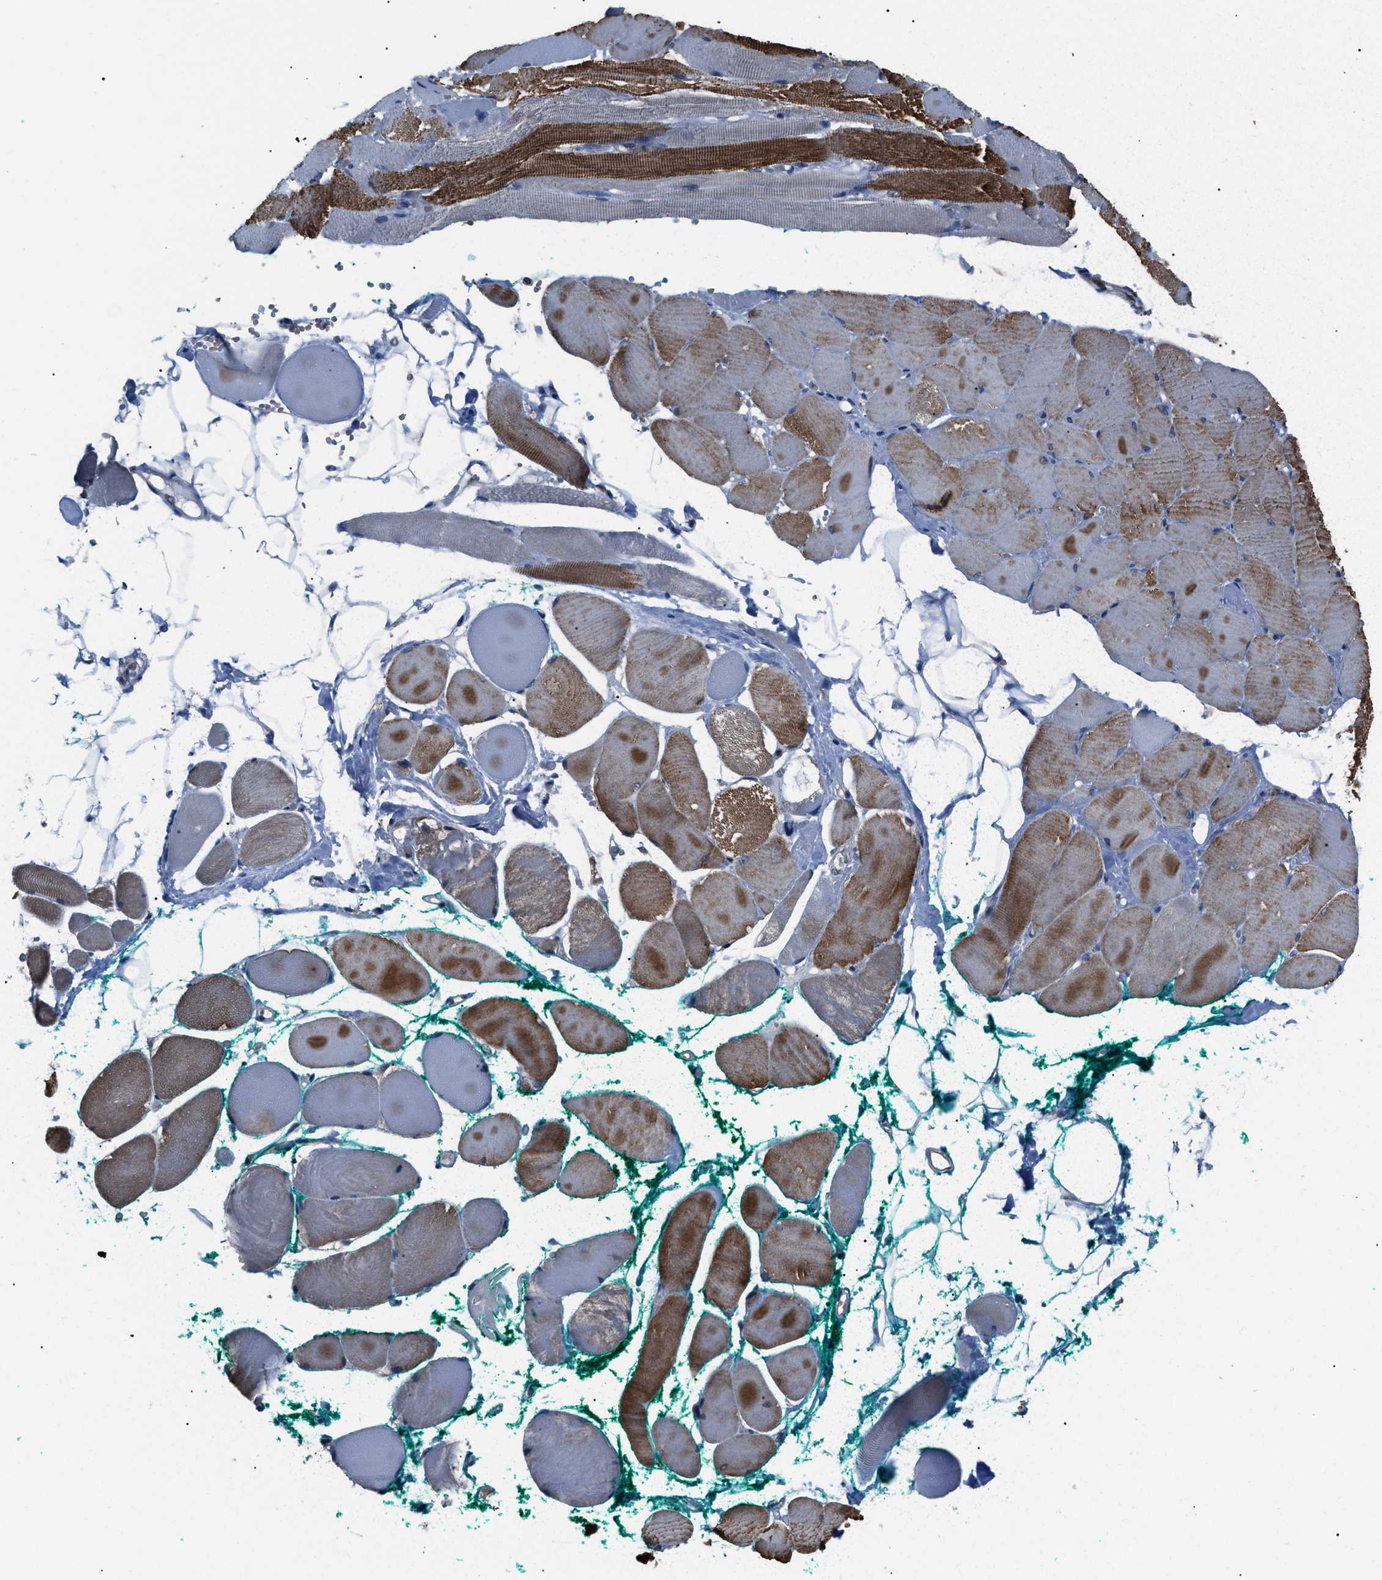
{"staining": {"intensity": "strong", "quantity": "25%-75%", "location": "cytoplasmic/membranous"}, "tissue": "skeletal muscle", "cell_type": "Myocytes", "image_type": "normal", "snomed": [{"axis": "morphology", "description": "Normal tissue, NOS"}, {"axis": "topography", "description": "Skeletal muscle"}, {"axis": "topography", "description": "Peripheral nerve tissue"}], "caption": "IHC staining of normal skeletal muscle, which reveals high levels of strong cytoplasmic/membranous positivity in approximately 25%-75% of myocytes indicating strong cytoplasmic/membranous protein expression. The staining was performed using DAB (3,3'-diaminobenzidine) (brown) for protein detection and nuclei were counterstained in hematoxylin (blue).", "gene": "AGO2", "patient": {"sex": "female", "age": 84}}